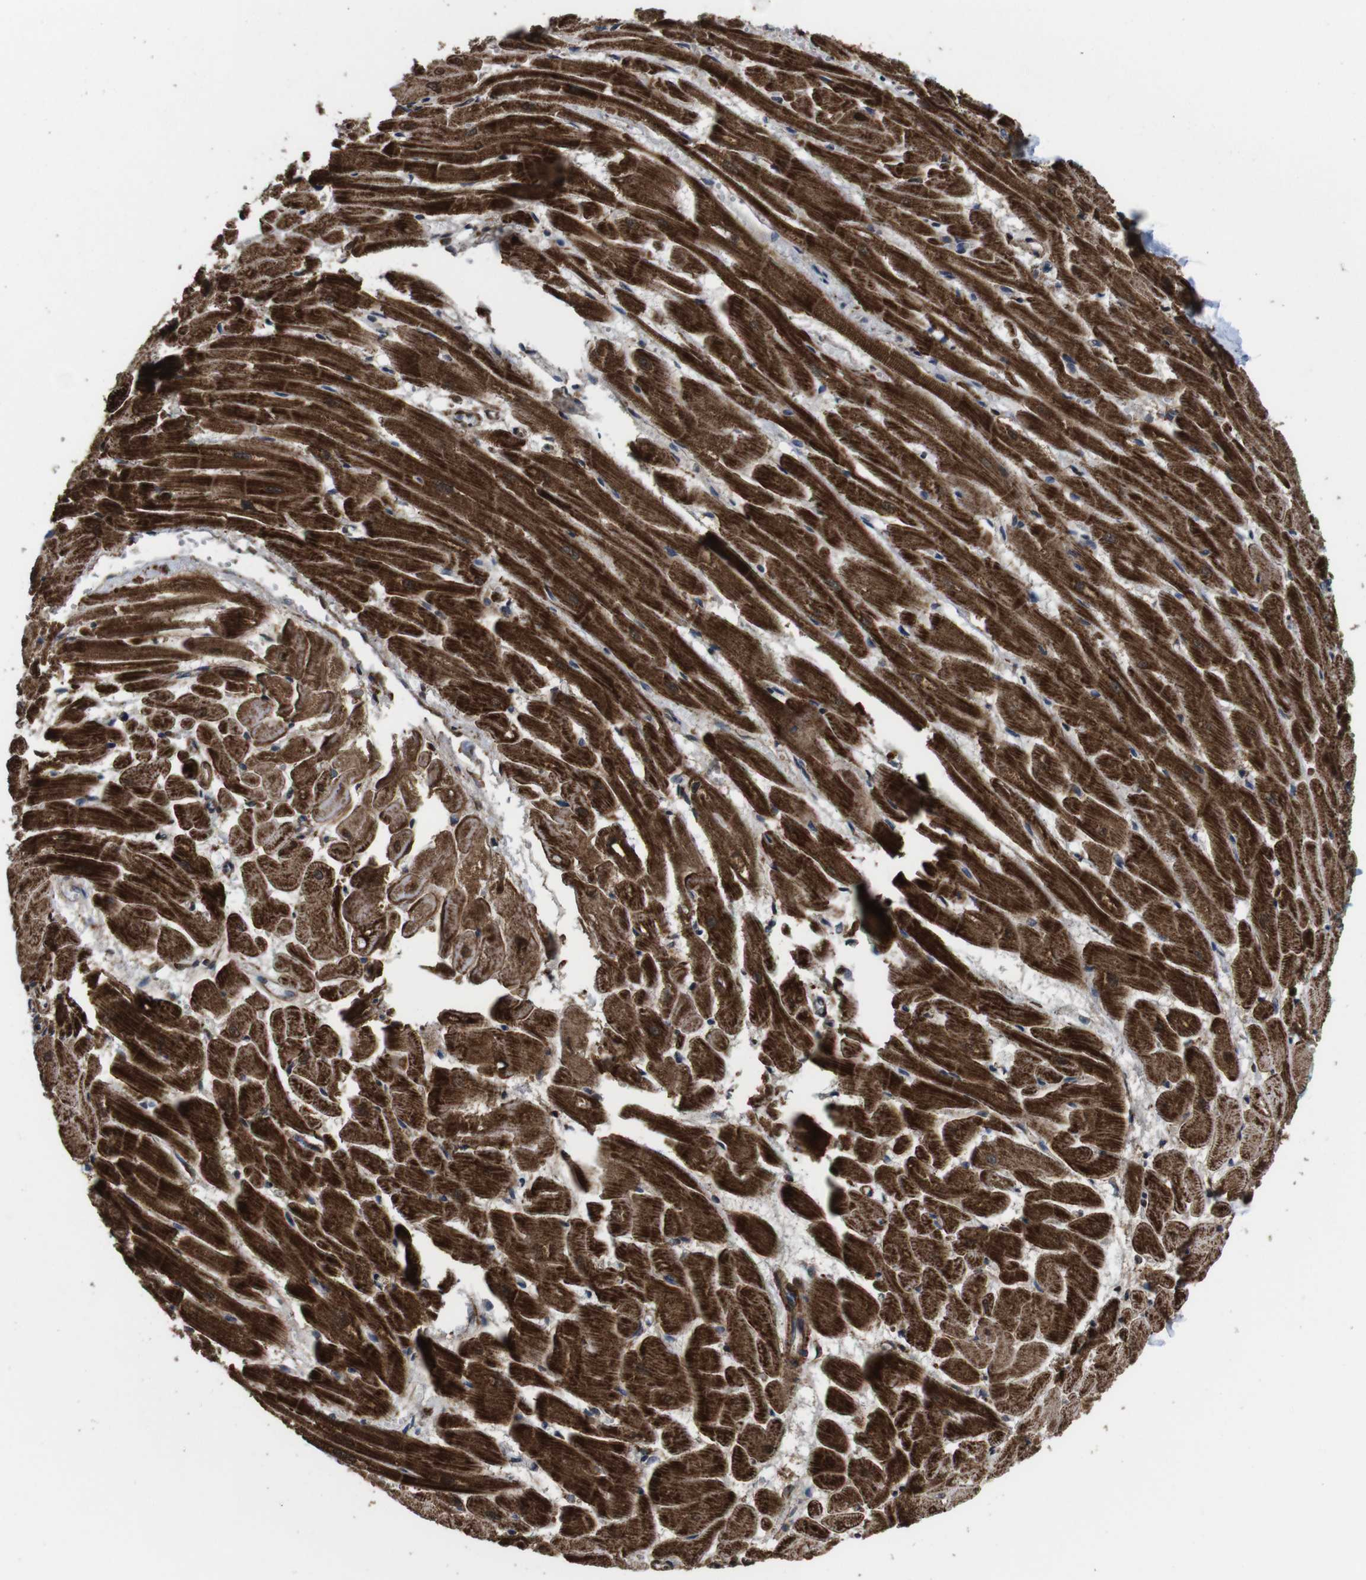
{"staining": {"intensity": "strong", "quantity": ">75%", "location": "cytoplasmic/membranous"}, "tissue": "heart muscle", "cell_type": "Cardiomyocytes", "image_type": "normal", "snomed": [{"axis": "morphology", "description": "Normal tissue, NOS"}, {"axis": "topography", "description": "Heart"}], "caption": "A high amount of strong cytoplasmic/membranous staining is seen in about >75% of cardiomyocytes in normal heart muscle. The protein of interest is shown in brown color, while the nuclei are stained blue.", "gene": "HK1", "patient": {"sex": "female", "age": 19}}